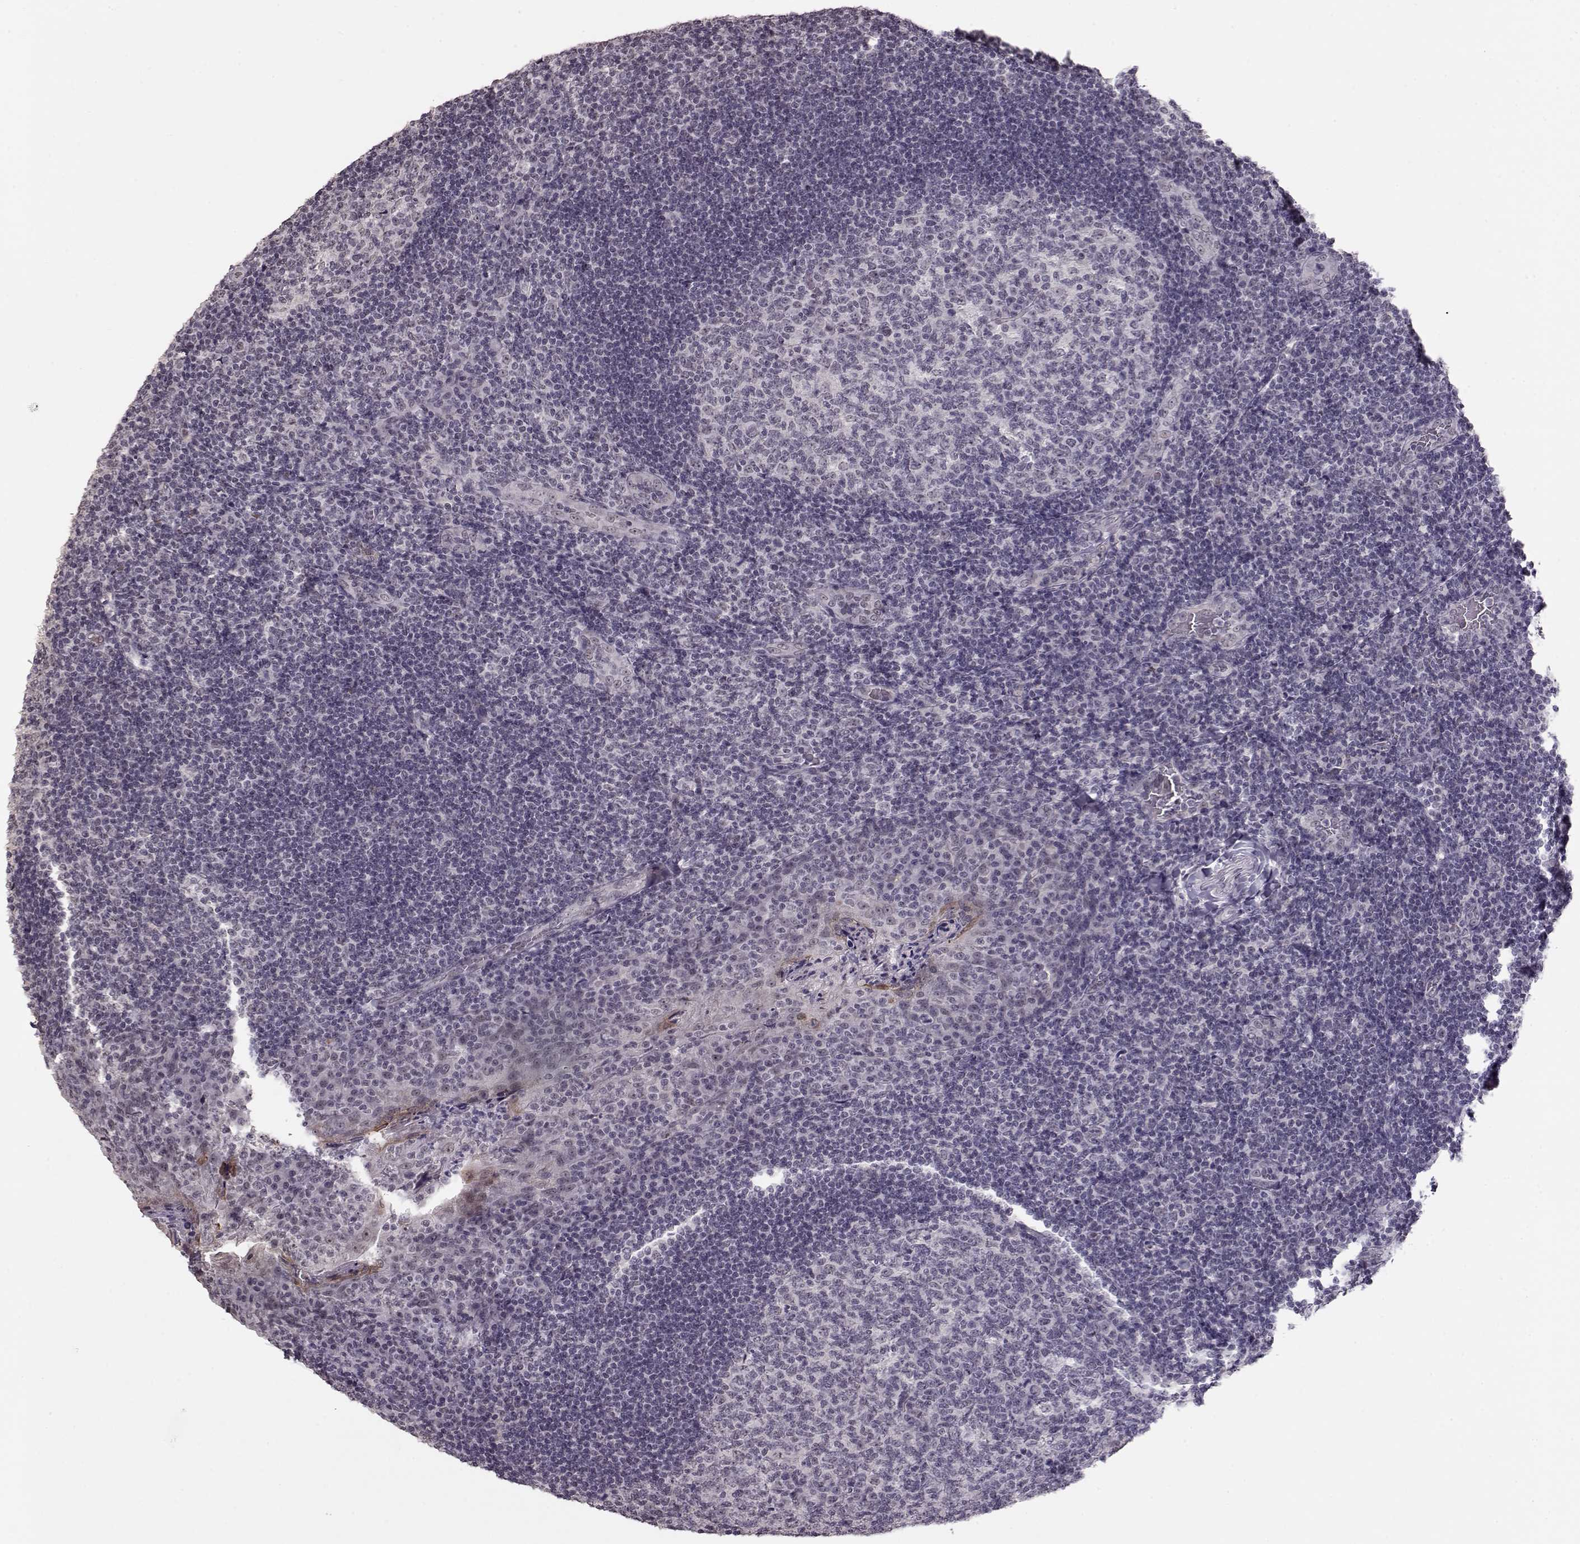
{"staining": {"intensity": "negative", "quantity": "none", "location": "none"}, "tissue": "tonsil", "cell_type": "Germinal center cells", "image_type": "normal", "snomed": [{"axis": "morphology", "description": "Normal tissue, NOS"}, {"axis": "topography", "description": "Tonsil"}], "caption": "IHC of unremarkable tonsil displays no positivity in germinal center cells.", "gene": "PCP4", "patient": {"sex": "male", "age": 17}}